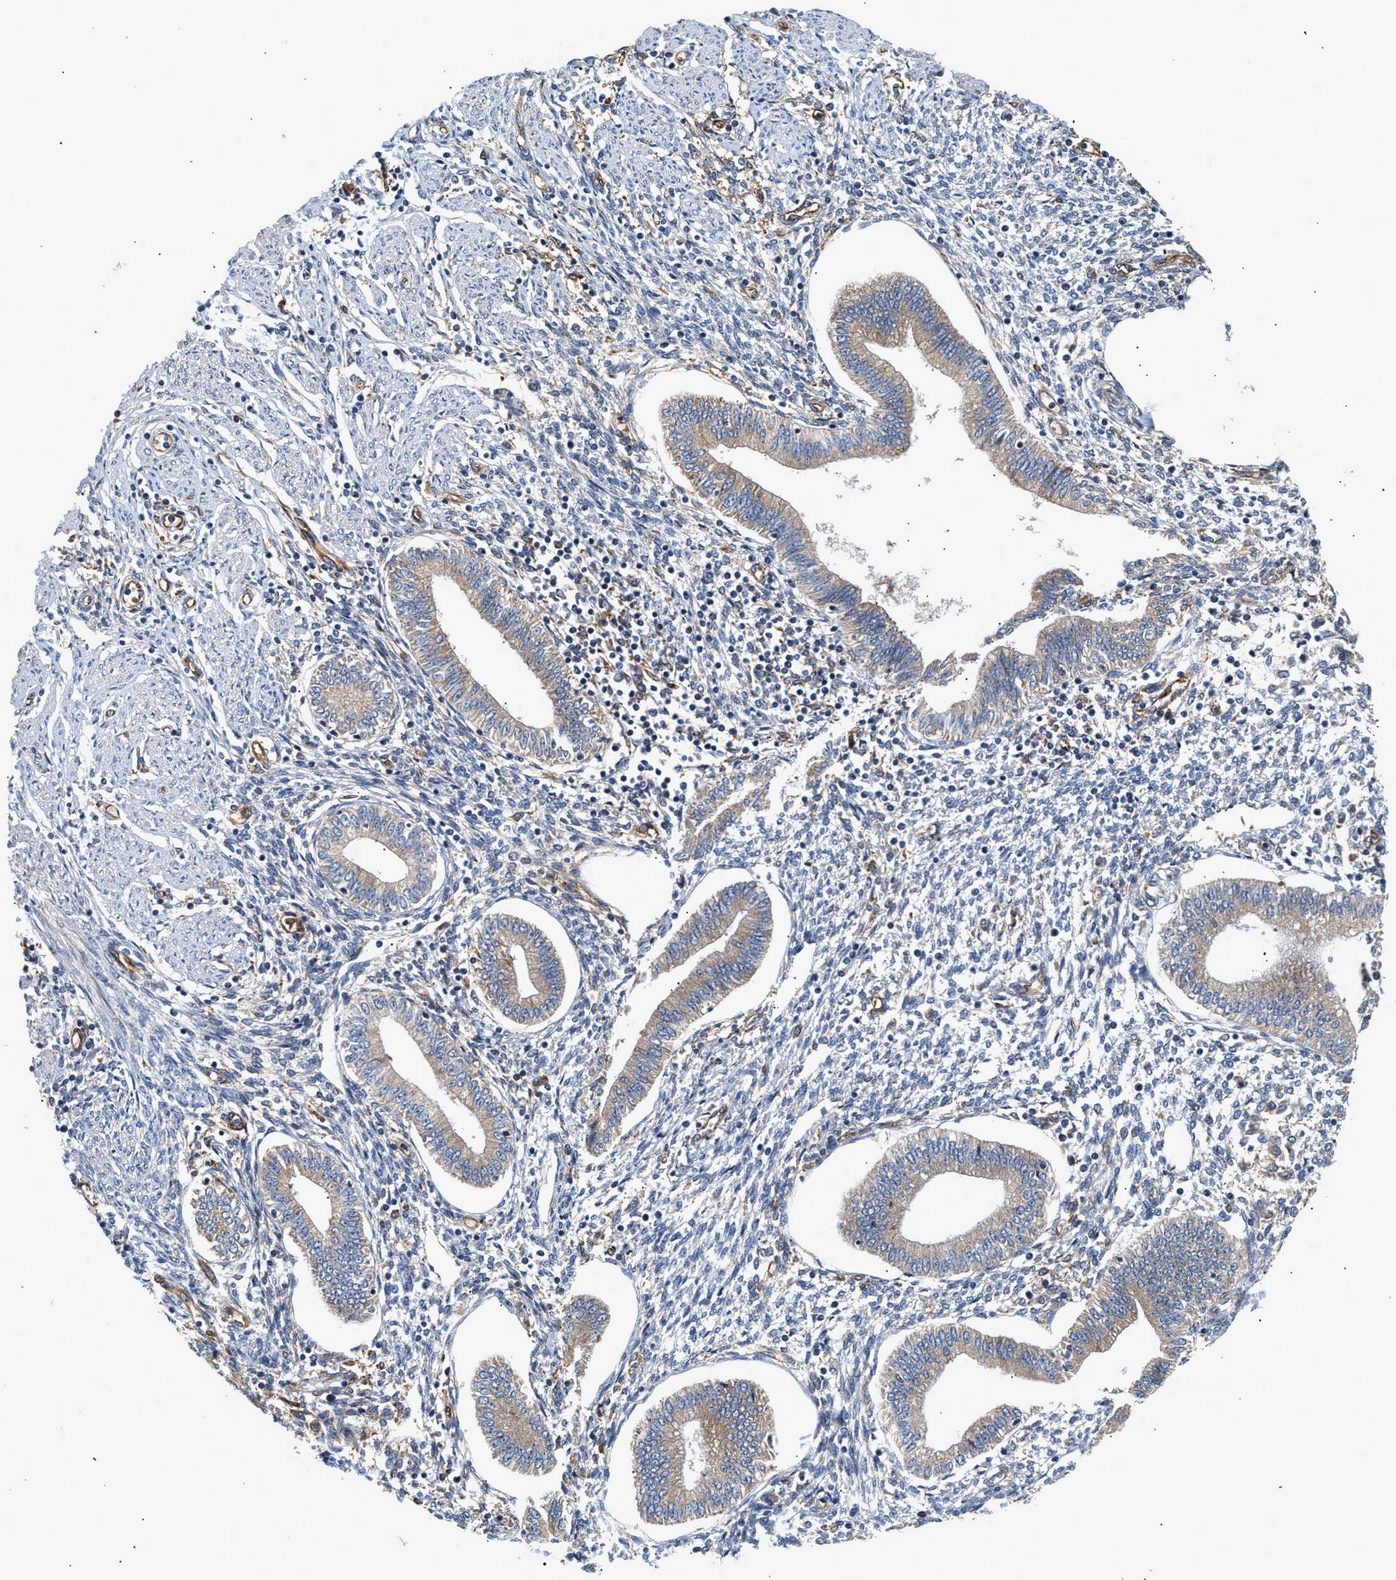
{"staining": {"intensity": "weak", "quantity": "<25%", "location": "cytoplasmic/membranous"}, "tissue": "endometrium", "cell_type": "Cells in endometrial stroma", "image_type": "normal", "snomed": [{"axis": "morphology", "description": "Normal tissue, NOS"}, {"axis": "topography", "description": "Endometrium"}], "caption": "A histopathology image of human endometrium is negative for staining in cells in endometrial stroma.", "gene": "IFT74", "patient": {"sex": "female", "age": 50}}